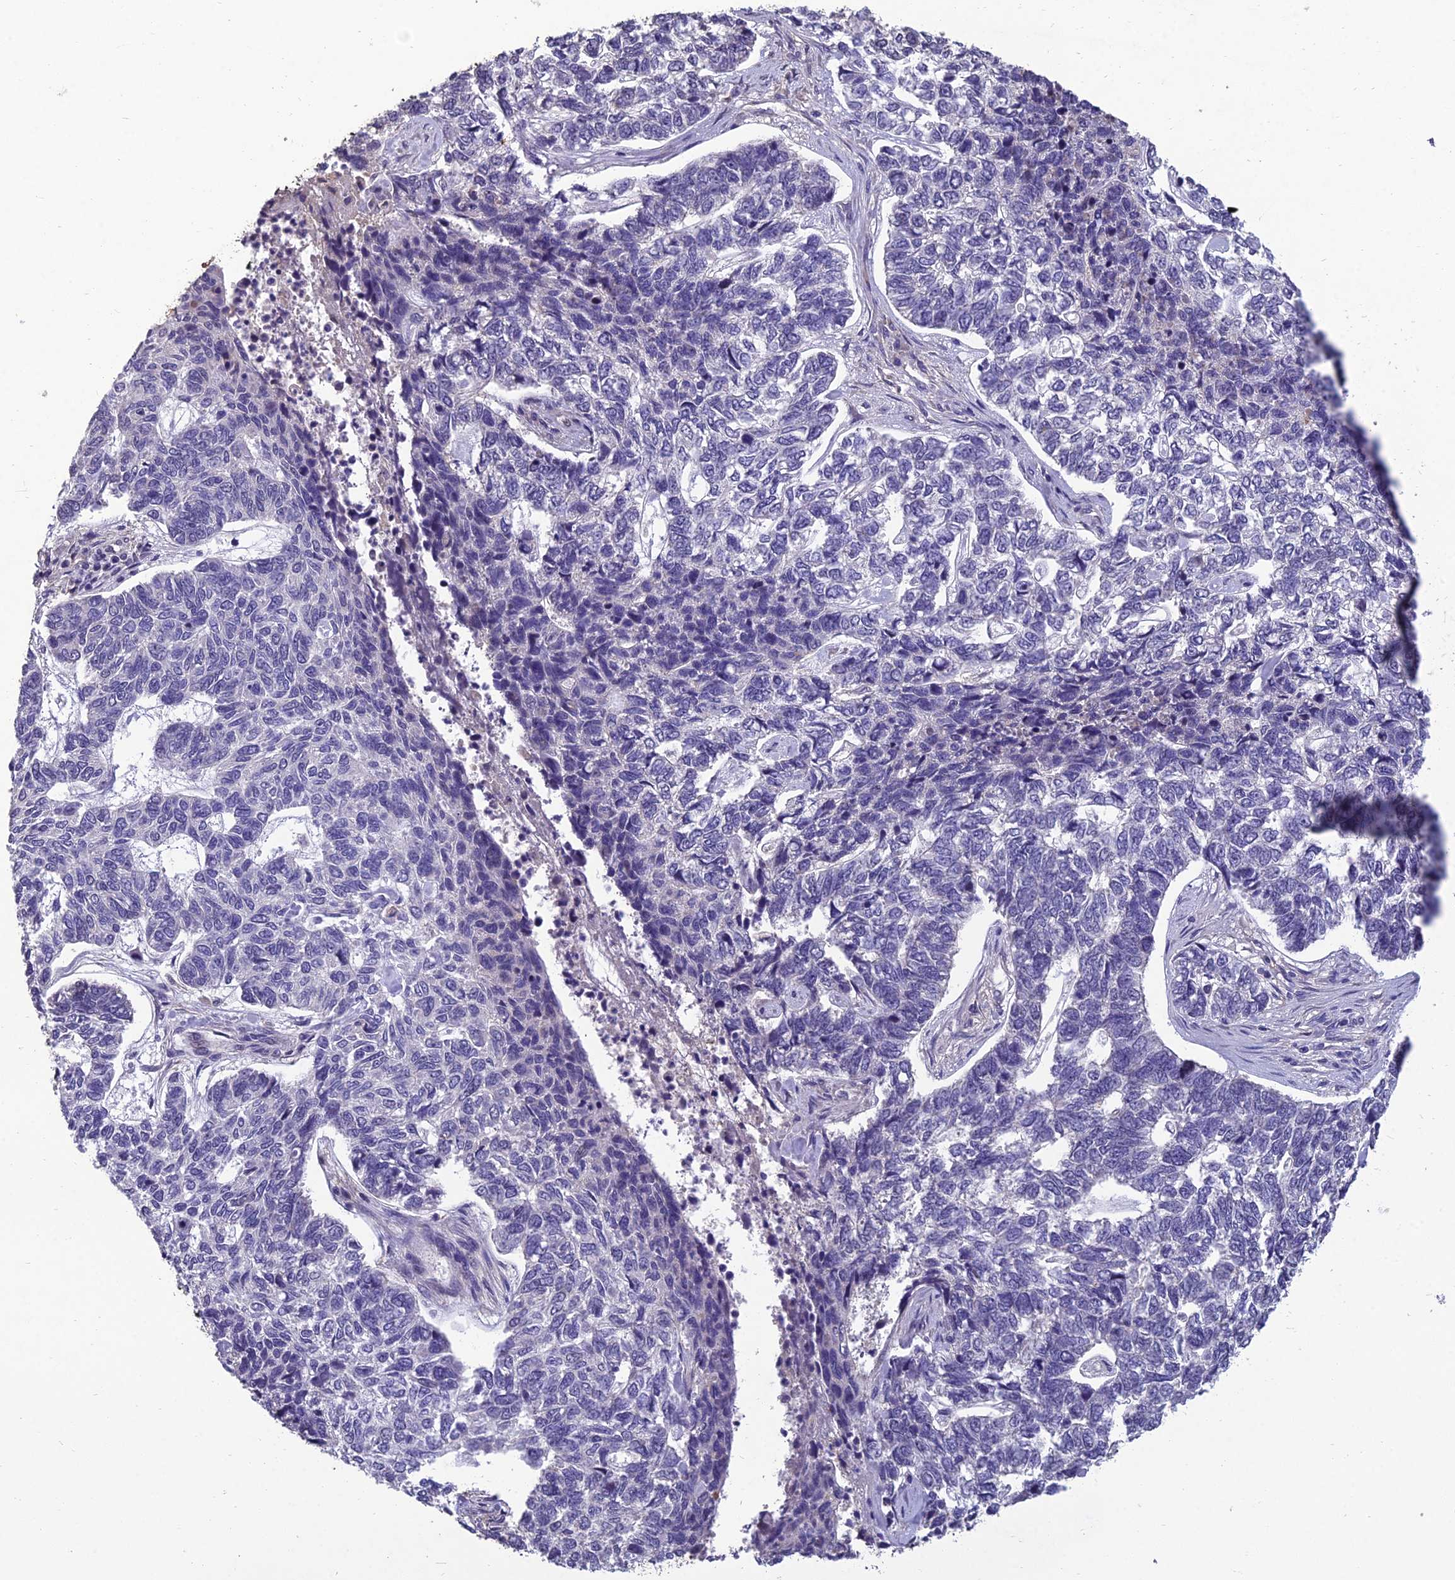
{"staining": {"intensity": "negative", "quantity": "none", "location": "none"}, "tissue": "skin cancer", "cell_type": "Tumor cells", "image_type": "cancer", "snomed": [{"axis": "morphology", "description": "Basal cell carcinoma"}, {"axis": "topography", "description": "Skin"}], "caption": "Skin cancer (basal cell carcinoma) was stained to show a protein in brown. There is no significant positivity in tumor cells.", "gene": "GRWD1", "patient": {"sex": "female", "age": 65}}